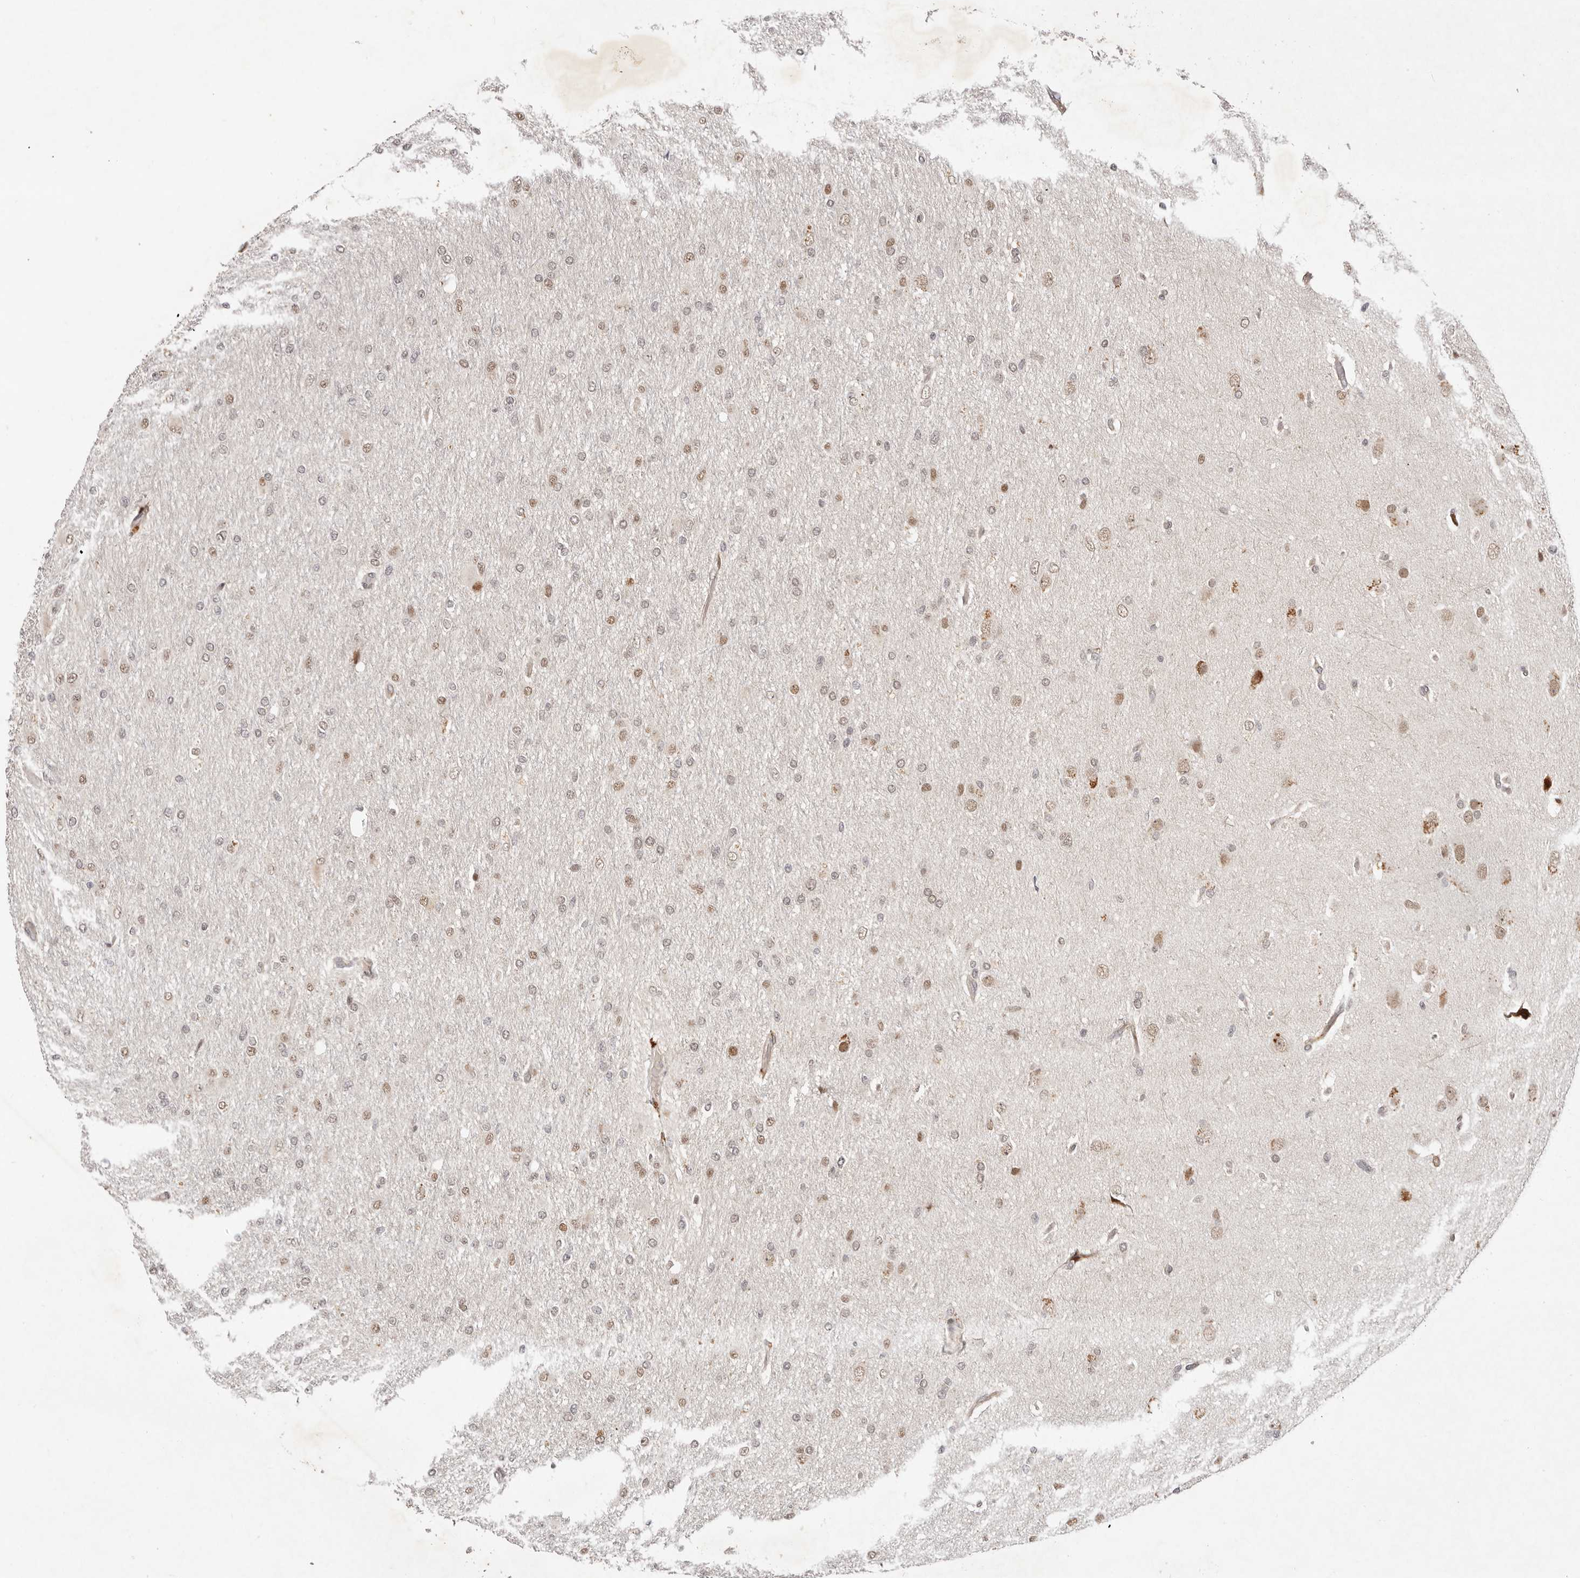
{"staining": {"intensity": "weak", "quantity": "<25%", "location": "nuclear"}, "tissue": "glioma", "cell_type": "Tumor cells", "image_type": "cancer", "snomed": [{"axis": "morphology", "description": "Glioma, malignant, High grade"}, {"axis": "topography", "description": "Cerebral cortex"}], "caption": "IHC histopathology image of neoplastic tissue: human malignant glioma (high-grade) stained with DAB (3,3'-diaminobenzidine) reveals no significant protein staining in tumor cells.", "gene": "BCL2L15", "patient": {"sex": "female", "age": 36}}